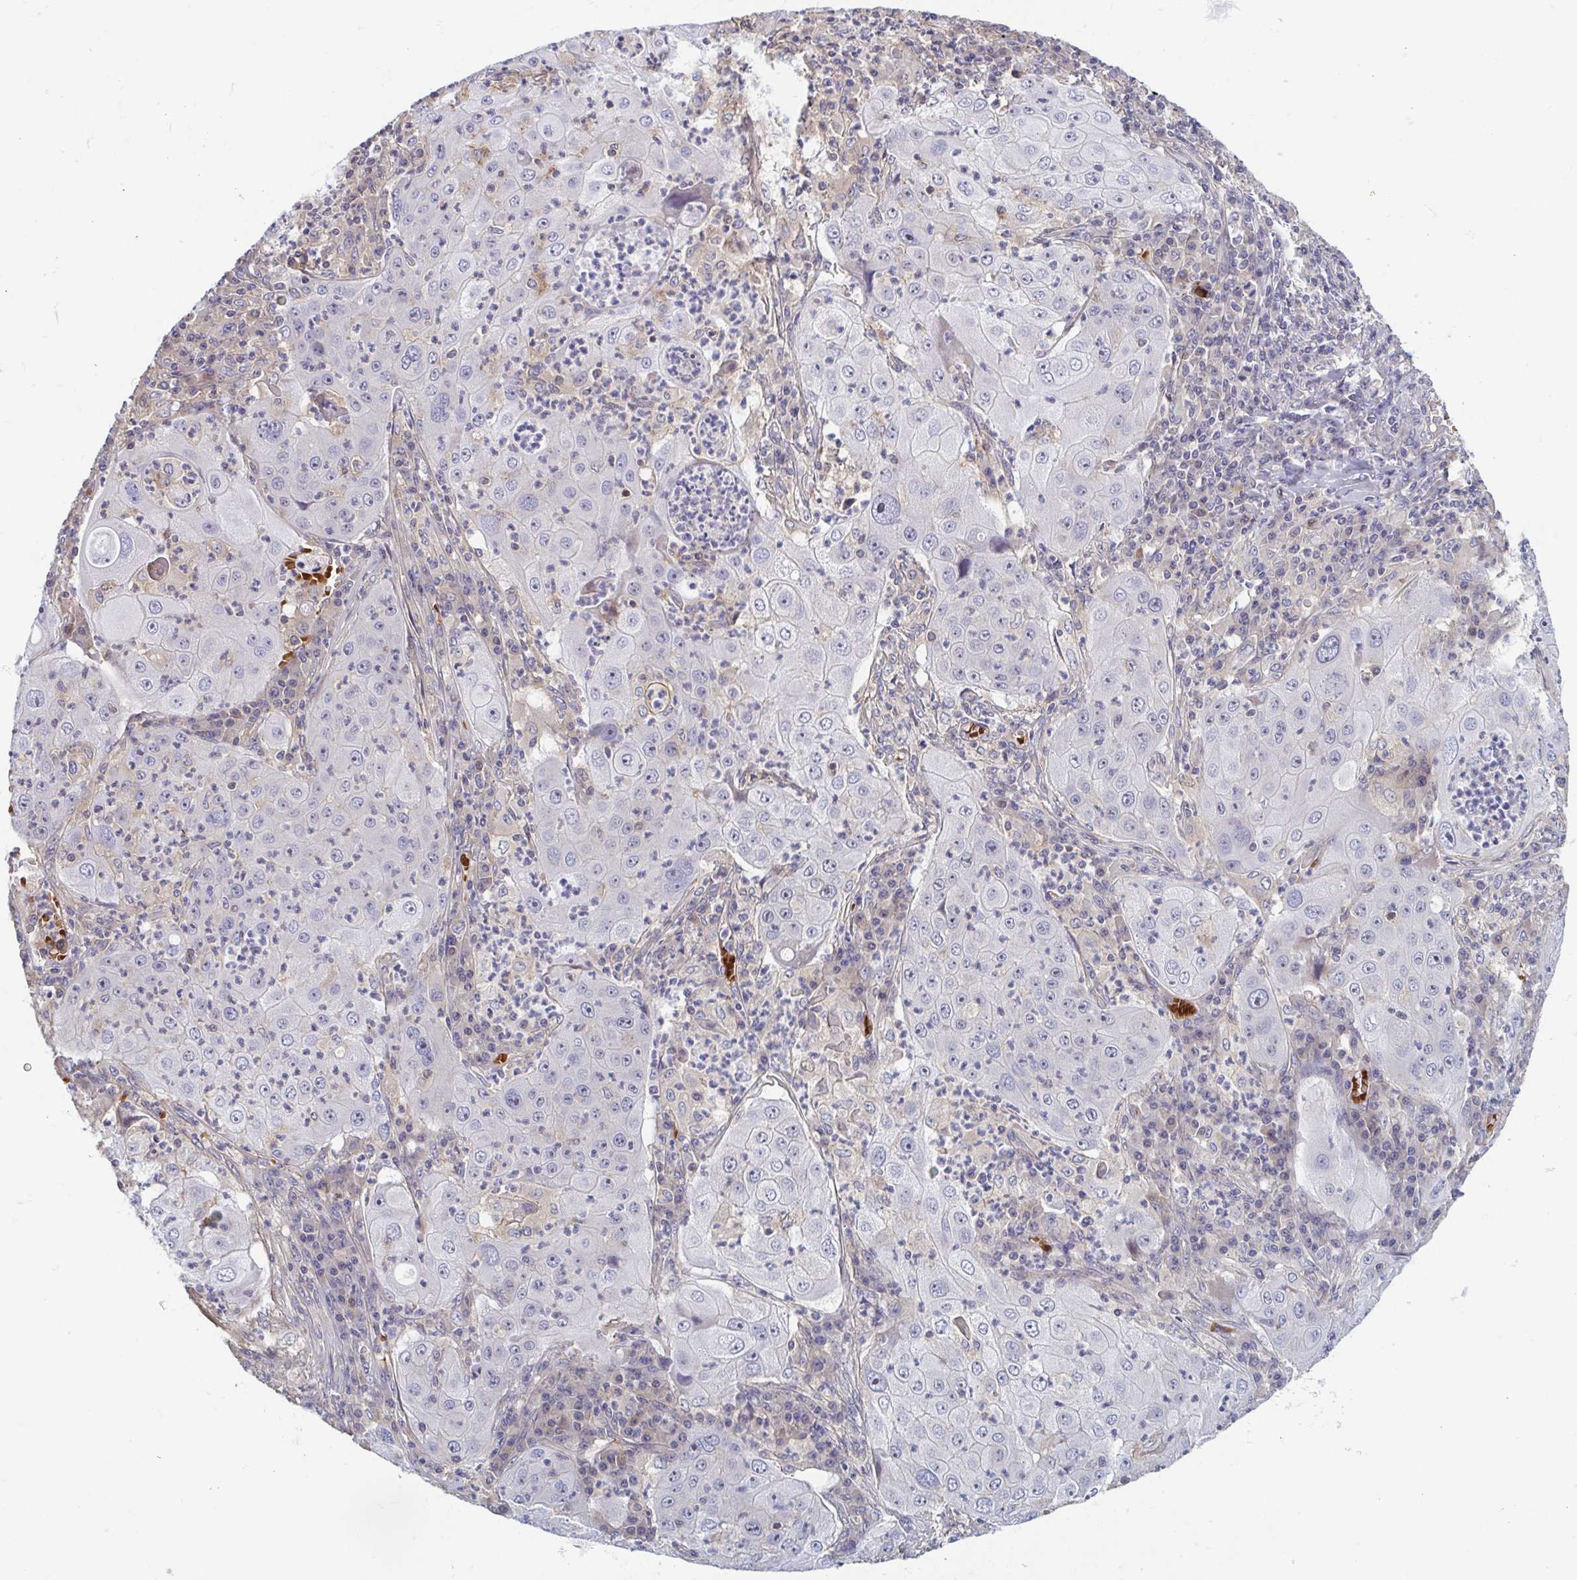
{"staining": {"intensity": "negative", "quantity": "none", "location": "none"}, "tissue": "lung cancer", "cell_type": "Tumor cells", "image_type": "cancer", "snomed": [{"axis": "morphology", "description": "Squamous cell carcinoma, NOS"}, {"axis": "topography", "description": "Lung"}], "caption": "A micrograph of human squamous cell carcinoma (lung) is negative for staining in tumor cells.", "gene": "LRRC38", "patient": {"sex": "female", "age": 59}}